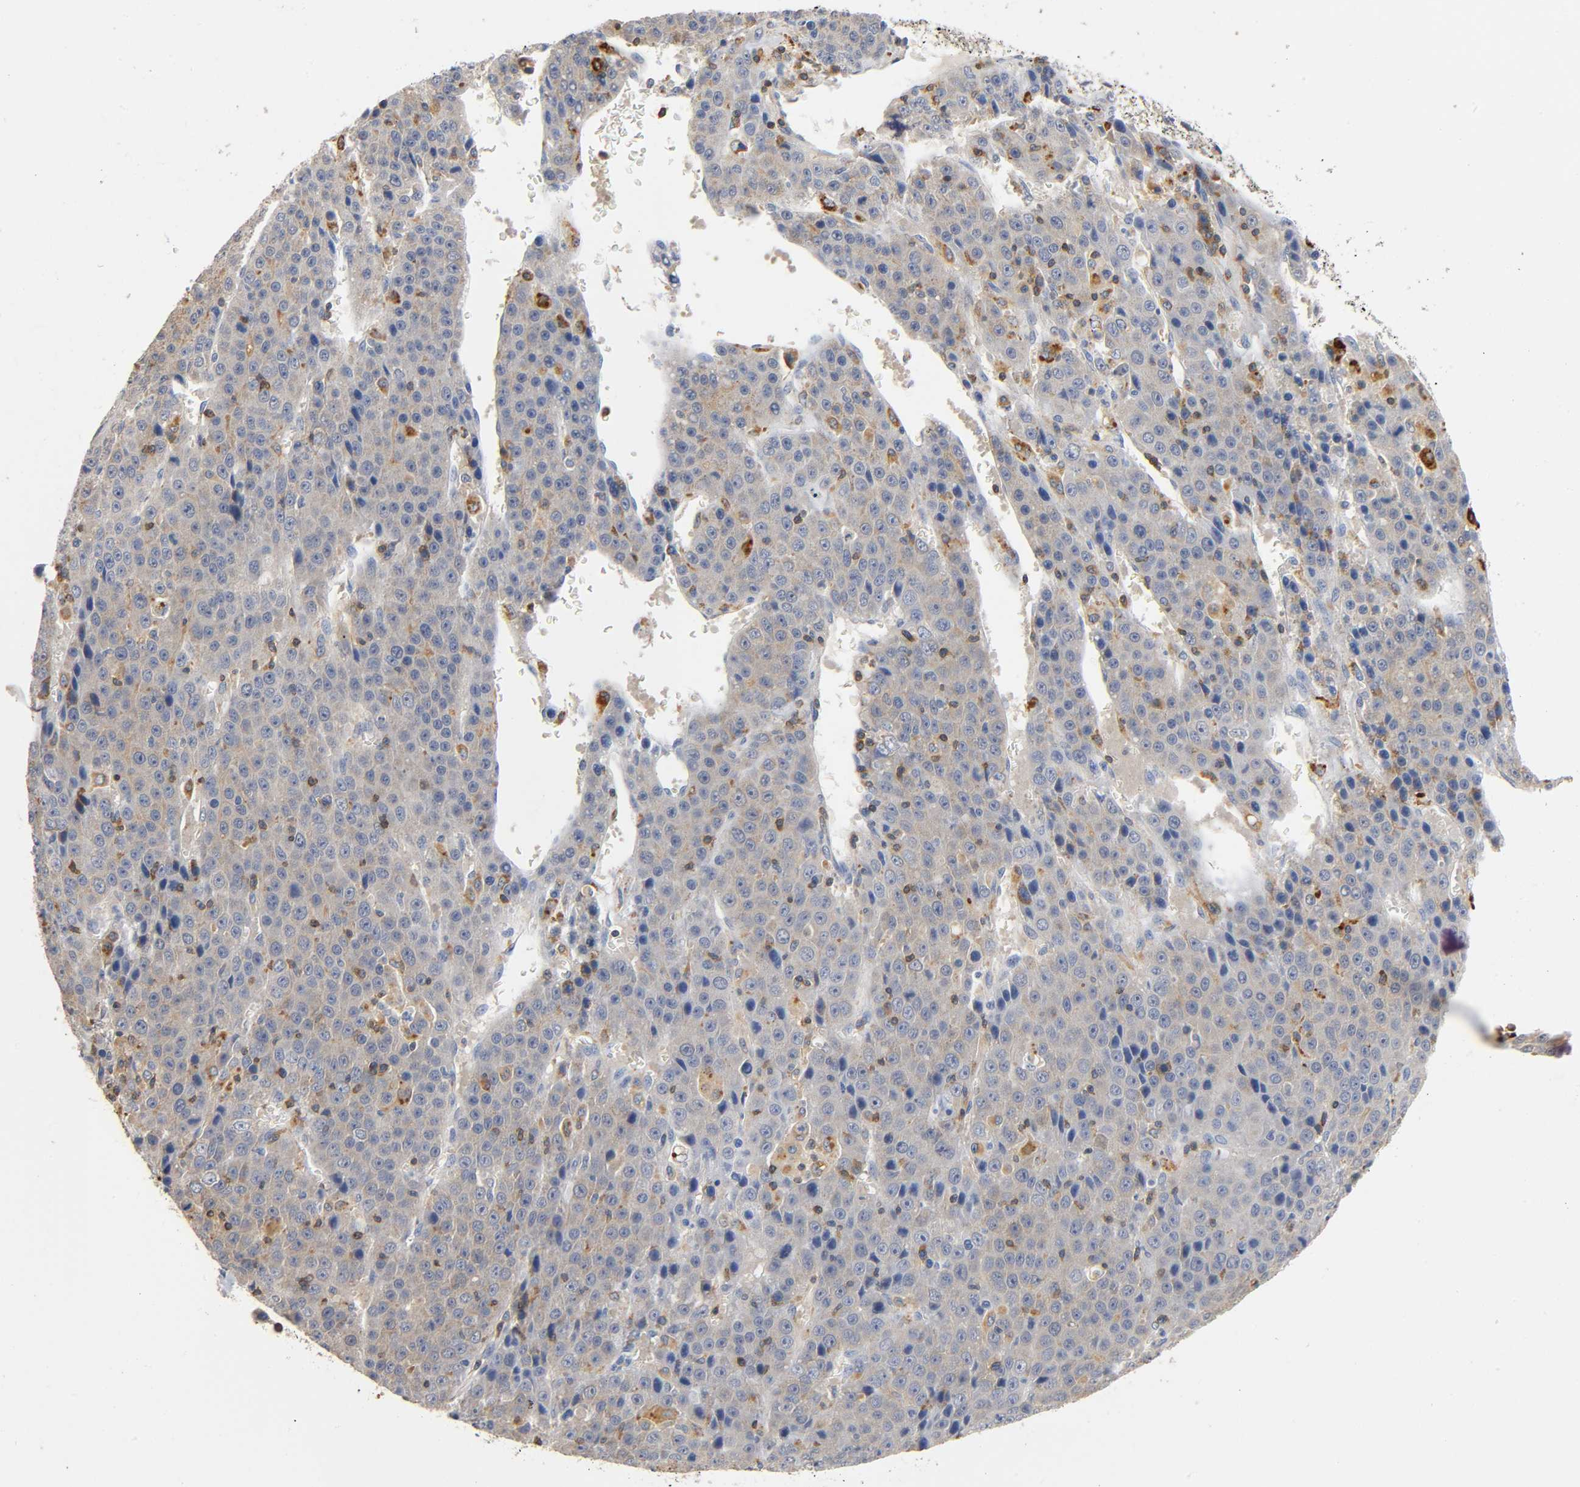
{"staining": {"intensity": "weak", "quantity": "25%-75%", "location": "cytoplasmic/membranous"}, "tissue": "liver cancer", "cell_type": "Tumor cells", "image_type": "cancer", "snomed": [{"axis": "morphology", "description": "Carcinoma, Hepatocellular, NOS"}, {"axis": "topography", "description": "Liver"}], "caption": "Human liver cancer stained for a protein (brown) shows weak cytoplasmic/membranous positive positivity in approximately 25%-75% of tumor cells.", "gene": "UCKL1", "patient": {"sex": "female", "age": 53}}